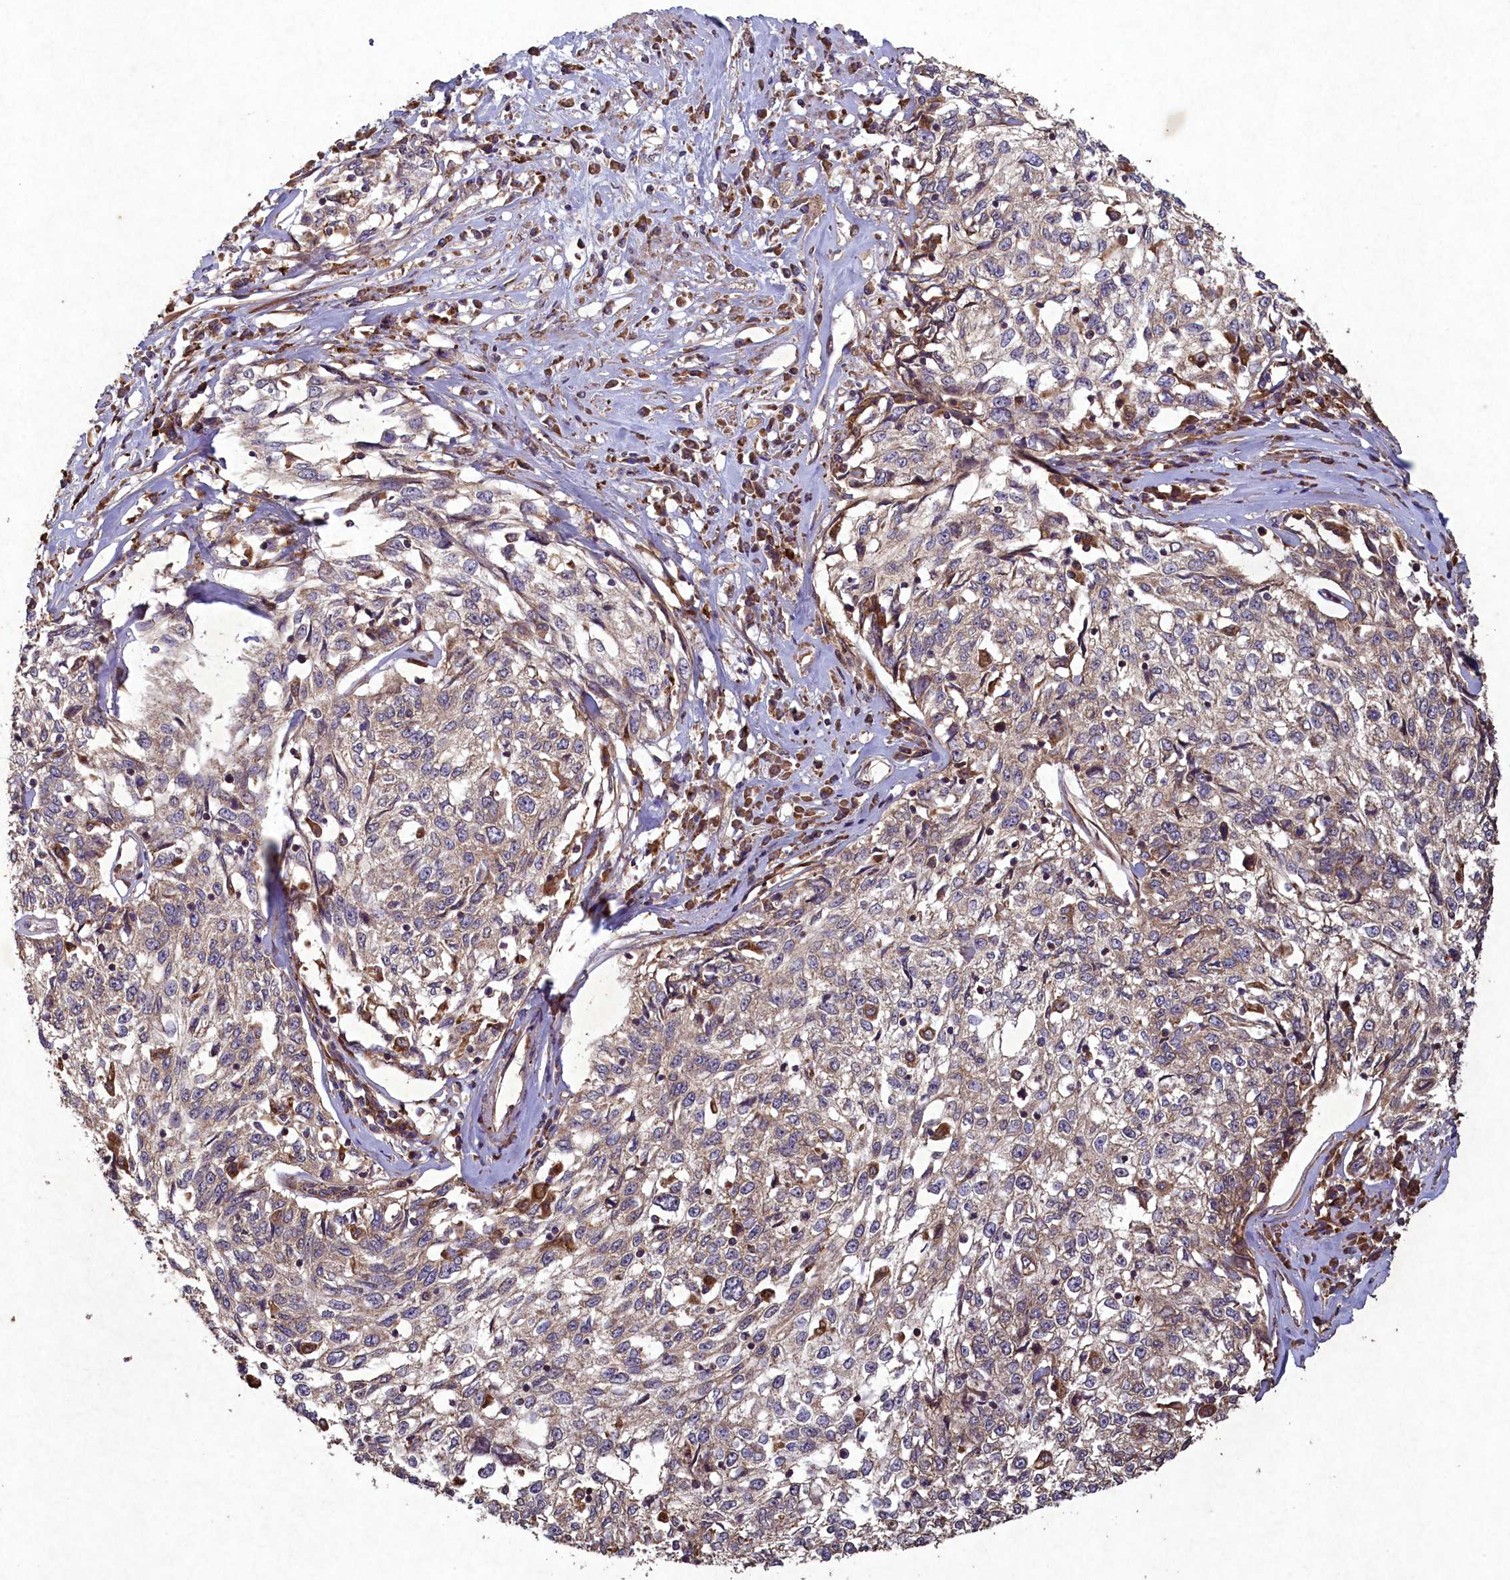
{"staining": {"intensity": "weak", "quantity": "<25%", "location": "cytoplasmic/membranous"}, "tissue": "cervical cancer", "cell_type": "Tumor cells", "image_type": "cancer", "snomed": [{"axis": "morphology", "description": "Squamous cell carcinoma, NOS"}, {"axis": "topography", "description": "Cervix"}], "caption": "Human squamous cell carcinoma (cervical) stained for a protein using immunohistochemistry (IHC) demonstrates no positivity in tumor cells.", "gene": "CIAO2B", "patient": {"sex": "female", "age": 57}}